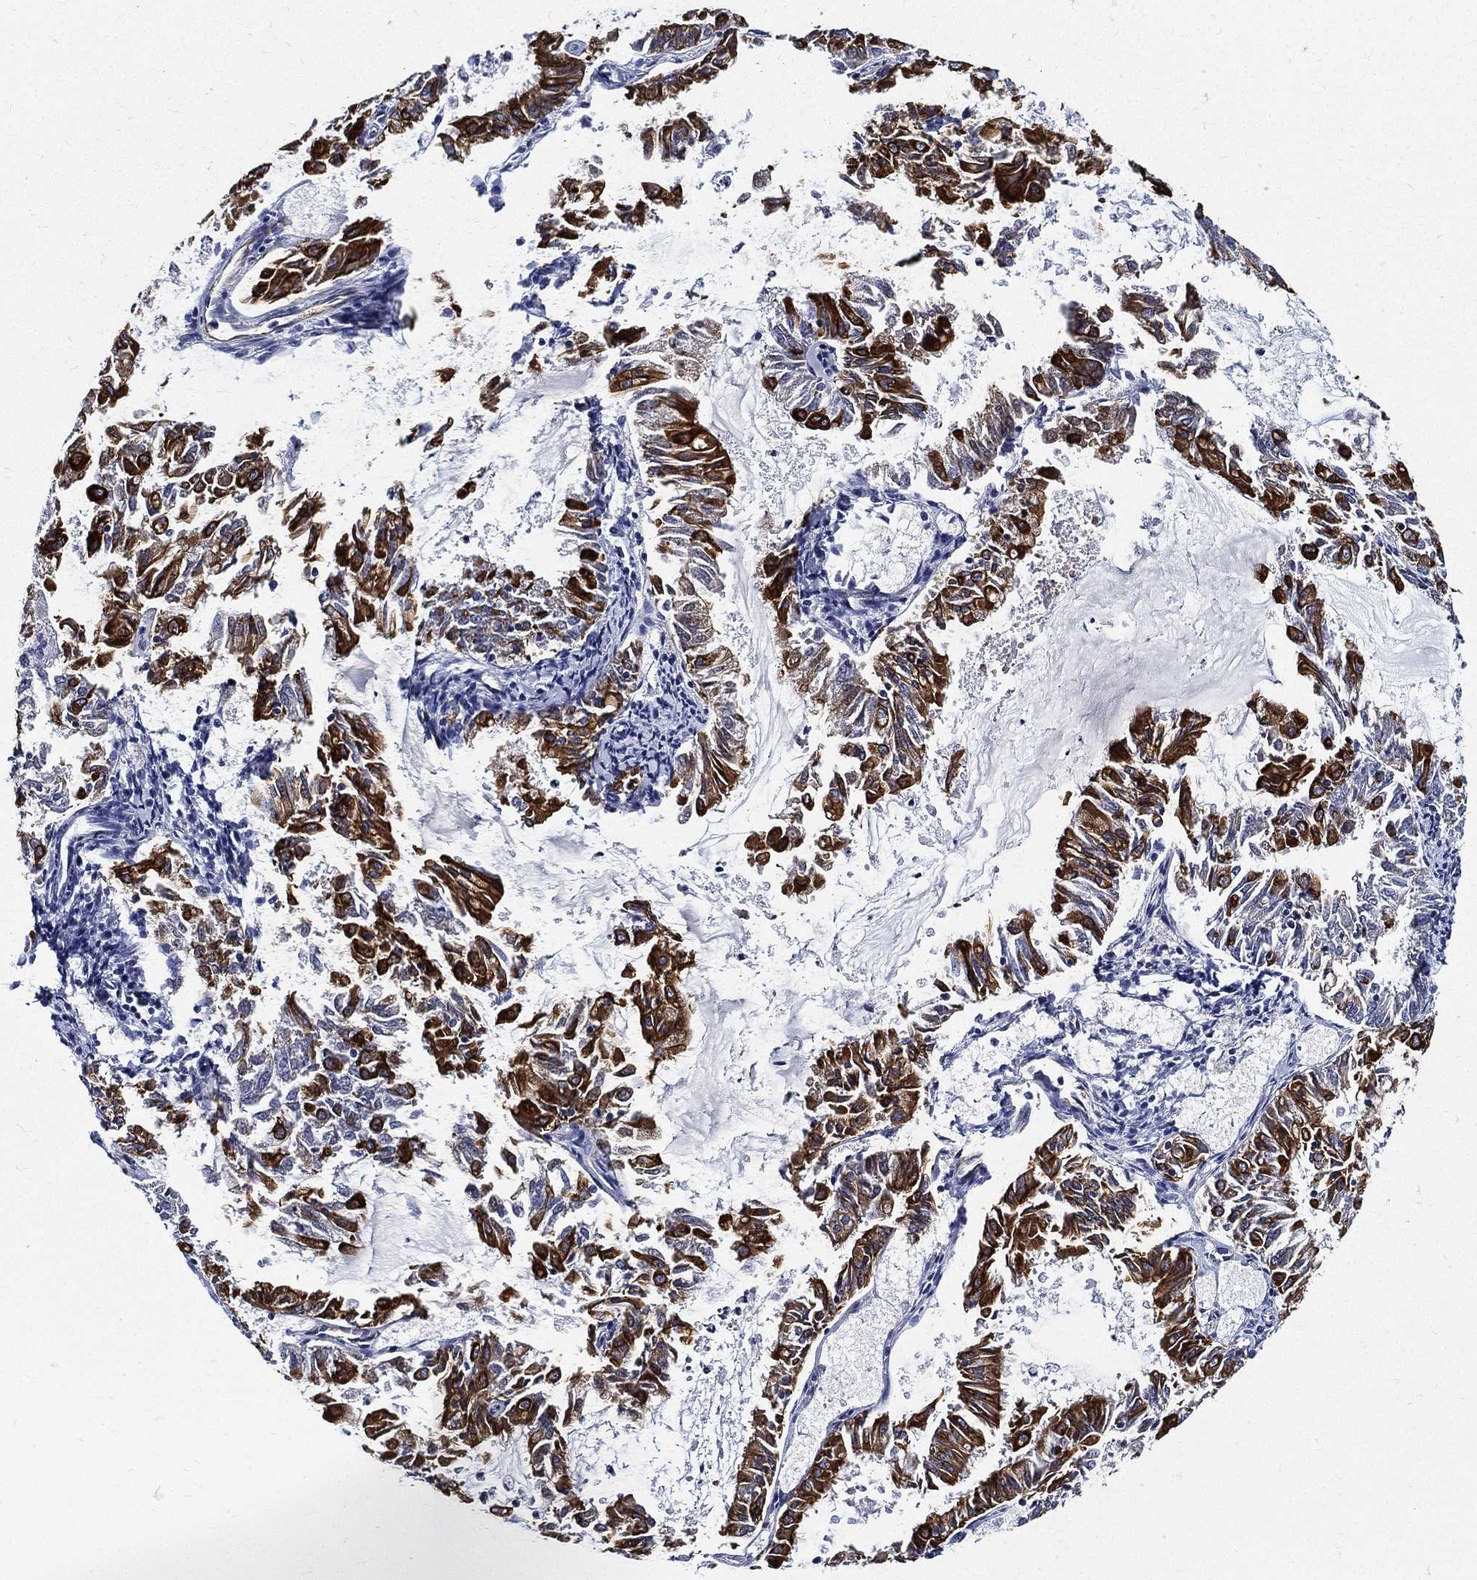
{"staining": {"intensity": "strong", "quantity": ">75%", "location": "cytoplasmic/membranous"}, "tissue": "endometrial cancer", "cell_type": "Tumor cells", "image_type": "cancer", "snomed": [{"axis": "morphology", "description": "Adenocarcinoma, NOS"}, {"axis": "topography", "description": "Endometrium"}], "caption": "Endometrial adenocarcinoma stained with a brown dye exhibits strong cytoplasmic/membranous positive expression in approximately >75% of tumor cells.", "gene": "NEDD9", "patient": {"sex": "female", "age": 57}}